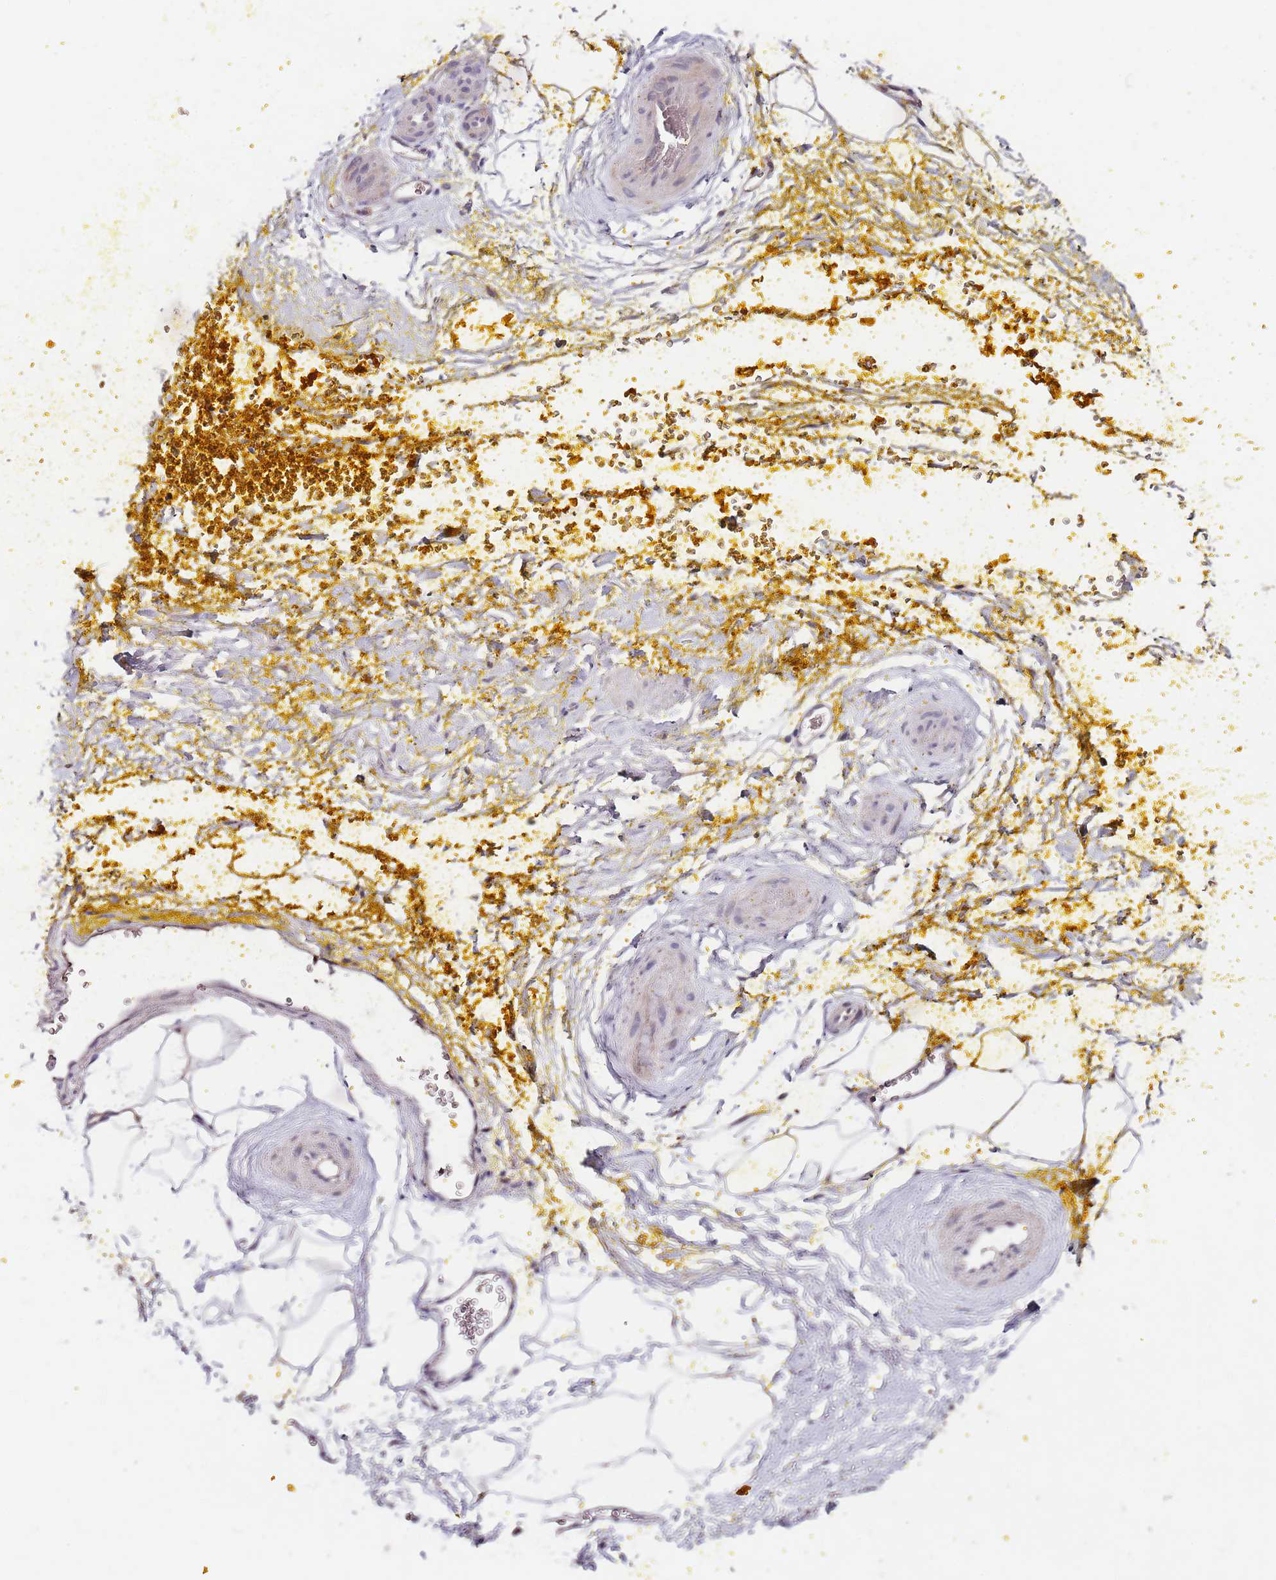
{"staining": {"intensity": "moderate", "quantity": ">75%", "location": "cytoplasmic/membranous,nuclear"}, "tissue": "adipose tissue", "cell_type": "Adipocytes", "image_type": "normal", "snomed": [{"axis": "morphology", "description": "Normal tissue, NOS"}, {"axis": "morphology", "description": "Adenocarcinoma, Low grade"}, {"axis": "topography", "description": "Prostate"}, {"axis": "topography", "description": "Peripheral nerve tissue"}], "caption": "Adipose tissue stained with DAB (3,3'-diaminobenzidine) immunohistochemistry (IHC) reveals medium levels of moderate cytoplasmic/membranous,nuclear expression in approximately >75% of adipocytes. (DAB (3,3'-diaminobenzidine) = brown stain, brightfield microscopy at high magnification).", "gene": "NRDE2", "patient": {"sex": "male", "age": 63}}